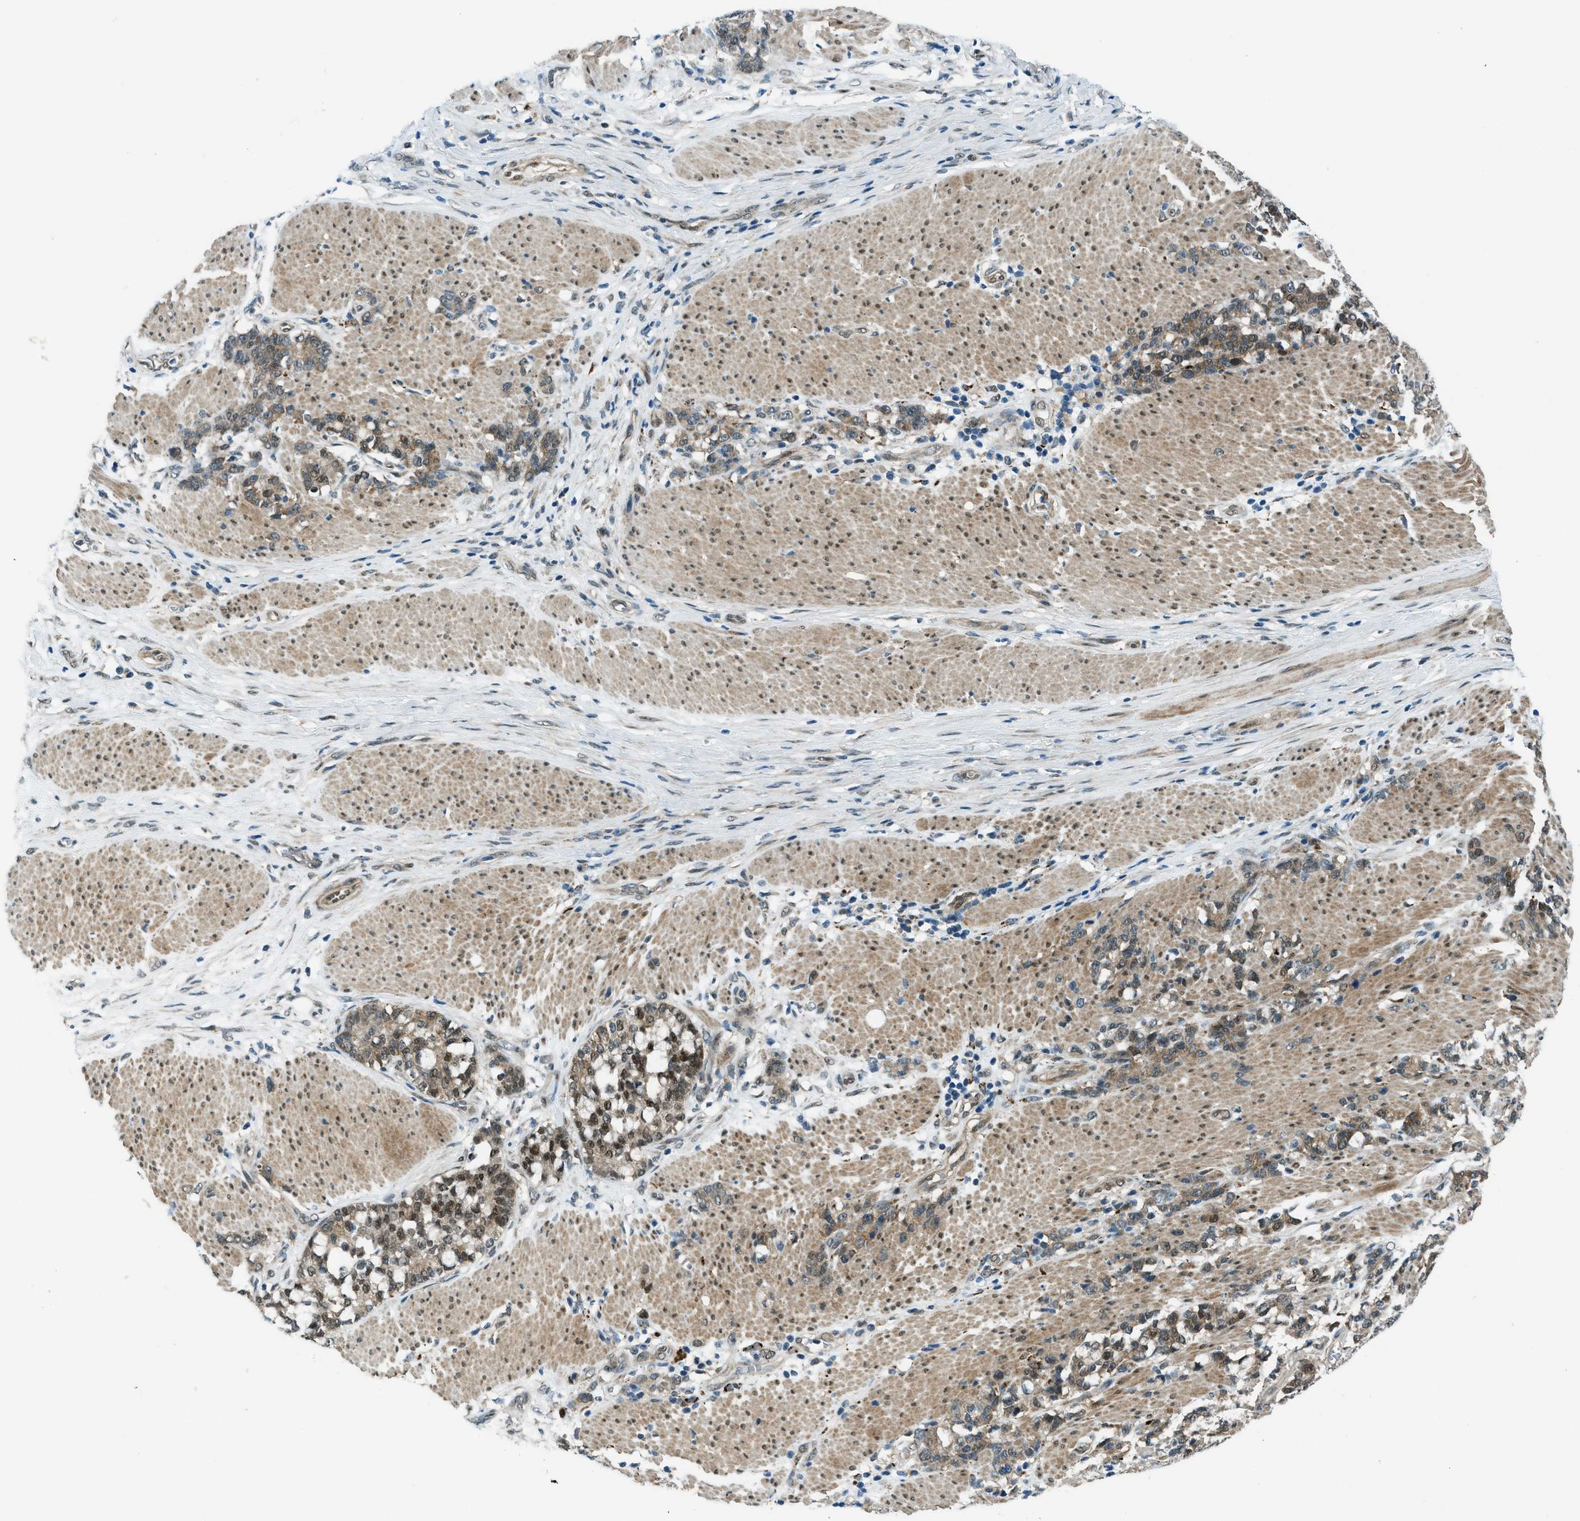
{"staining": {"intensity": "strong", "quantity": "25%-75%", "location": "cytoplasmic/membranous,nuclear"}, "tissue": "stomach cancer", "cell_type": "Tumor cells", "image_type": "cancer", "snomed": [{"axis": "morphology", "description": "Adenocarcinoma, NOS"}, {"axis": "topography", "description": "Stomach, lower"}], "caption": "Immunohistochemical staining of stomach cancer displays strong cytoplasmic/membranous and nuclear protein staining in about 25%-75% of tumor cells.", "gene": "NPEPL1", "patient": {"sex": "male", "age": 88}}